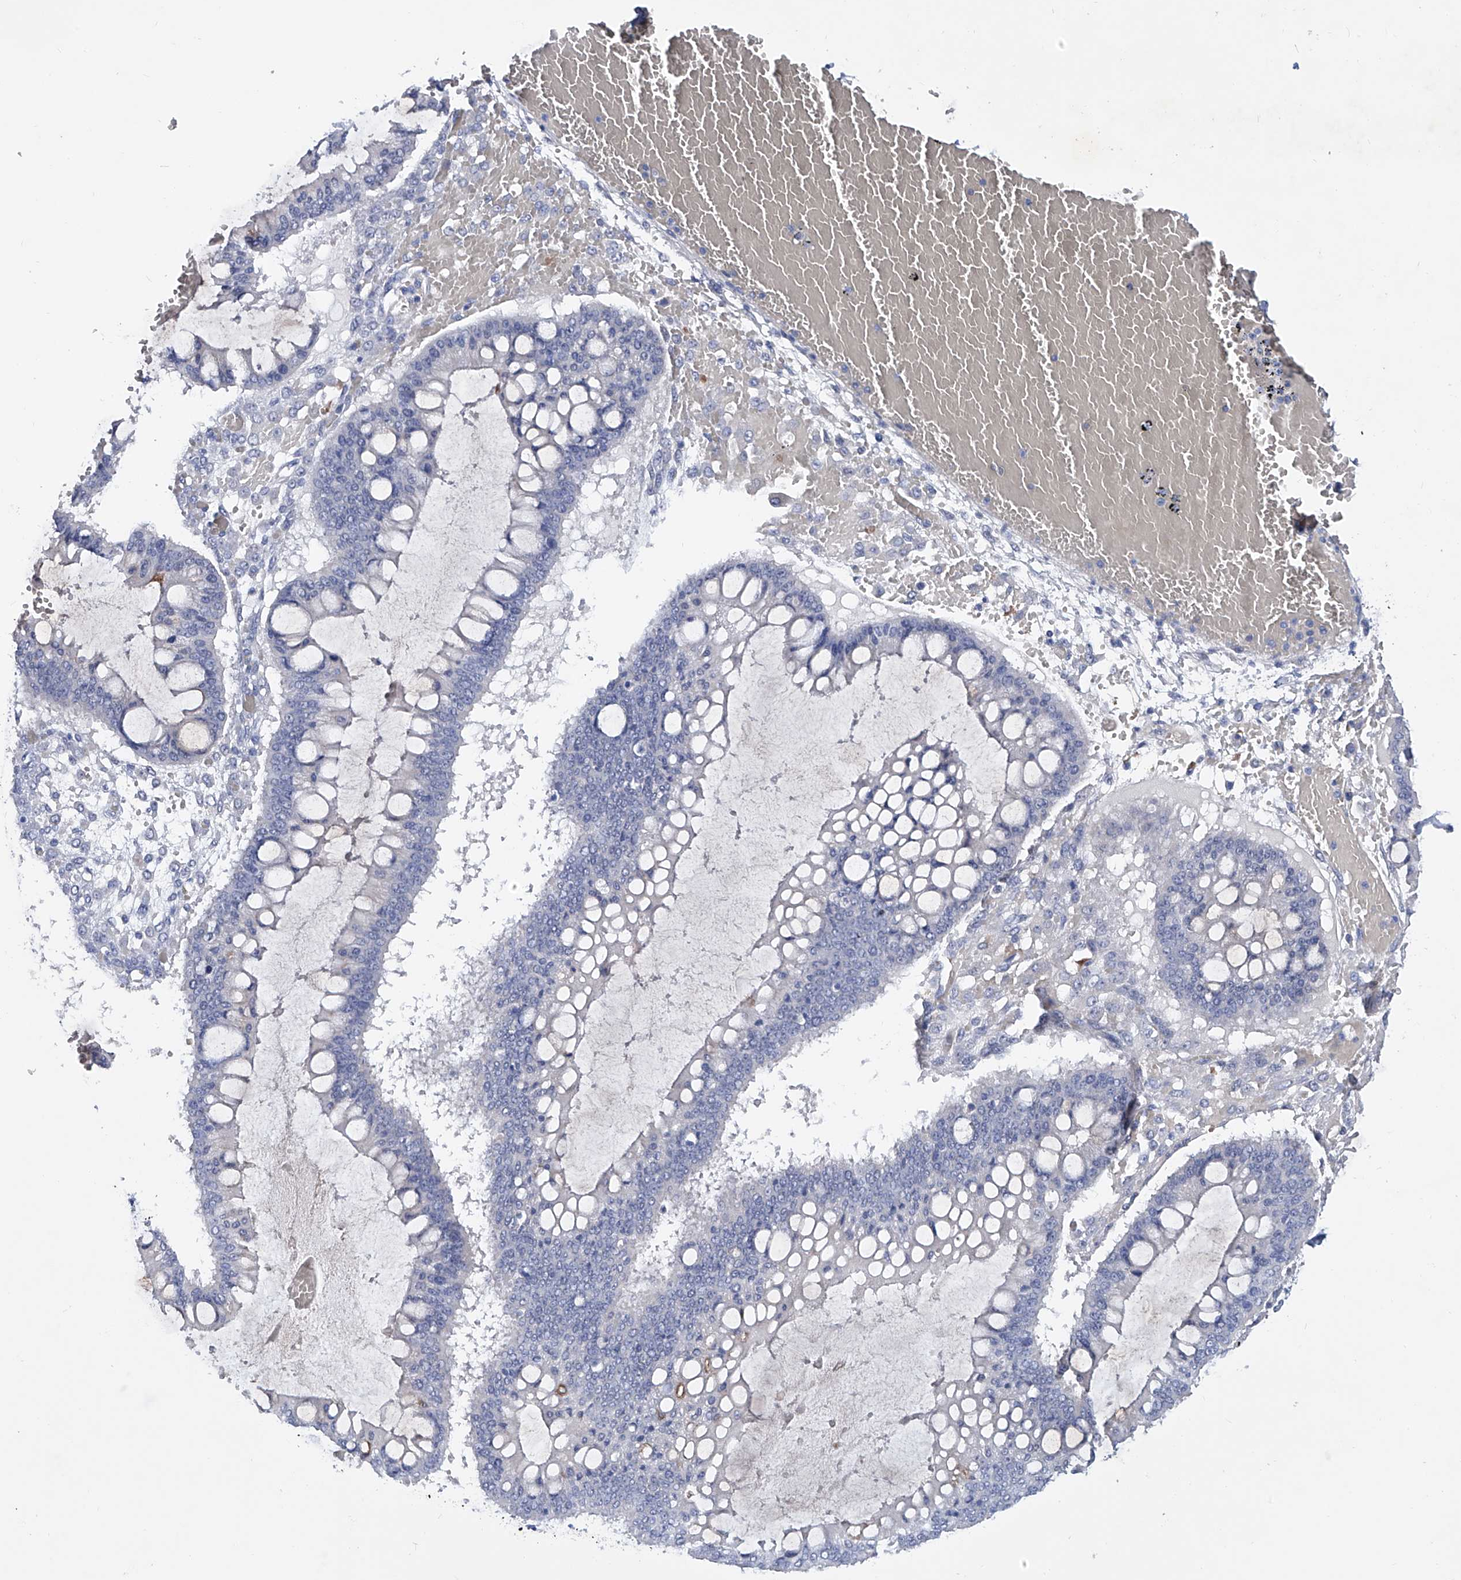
{"staining": {"intensity": "negative", "quantity": "none", "location": "none"}, "tissue": "ovarian cancer", "cell_type": "Tumor cells", "image_type": "cancer", "snomed": [{"axis": "morphology", "description": "Cystadenocarcinoma, mucinous, NOS"}, {"axis": "topography", "description": "Ovary"}], "caption": "This photomicrograph is of mucinous cystadenocarcinoma (ovarian) stained with IHC to label a protein in brown with the nuclei are counter-stained blue. There is no staining in tumor cells.", "gene": "KLHL17", "patient": {"sex": "female", "age": 73}}